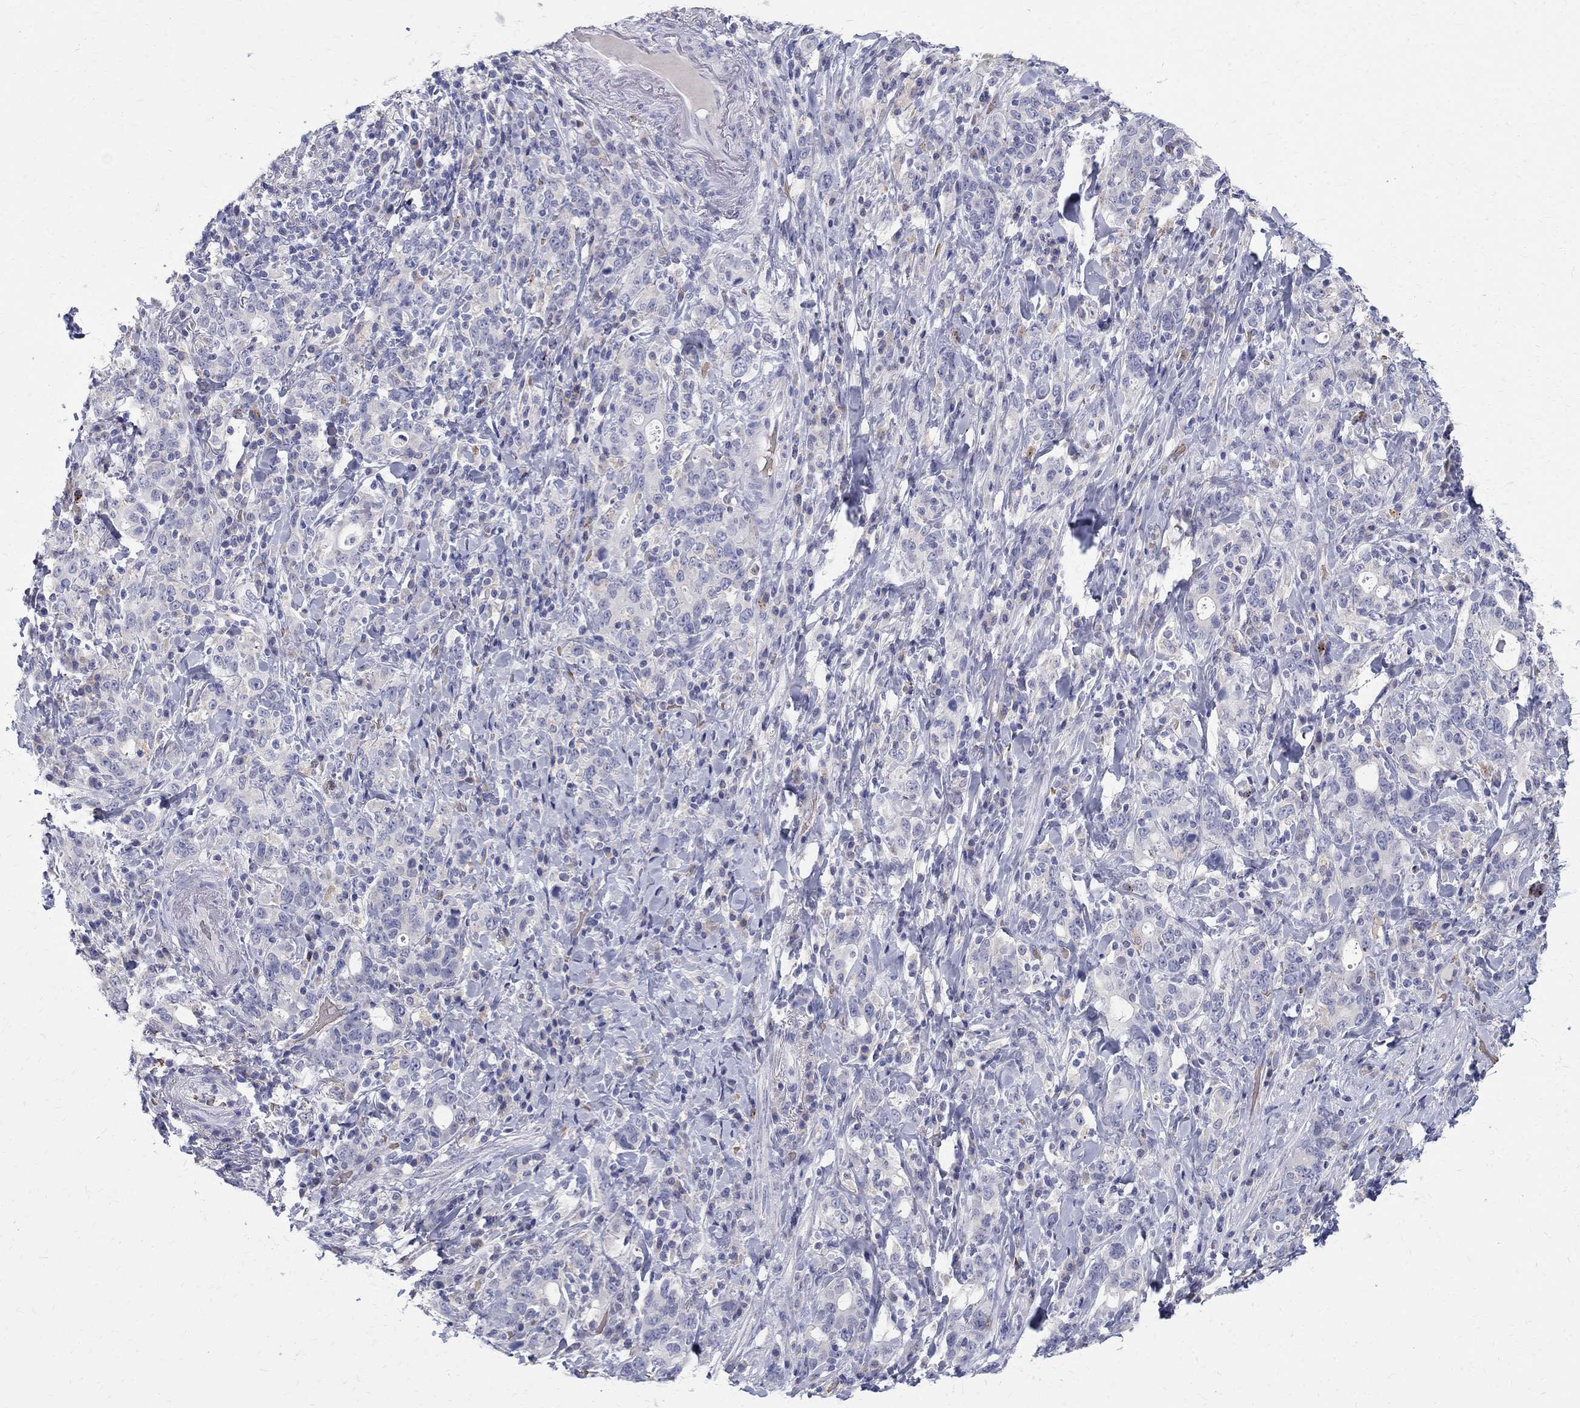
{"staining": {"intensity": "negative", "quantity": "none", "location": "none"}, "tissue": "stomach cancer", "cell_type": "Tumor cells", "image_type": "cancer", "snomed": [{"axis": "morphology", "description": "Adenocarcinoma, NOS"}, {"axis": "topography", "description": "Stomach"}], "caption": "DAB immunohistochemical staining of stomach cancer (adenocarcinoma) displays no significant positivity in tumor cells.", "gene": "AGER", "patient": {"sex": "male", "age": 79}}